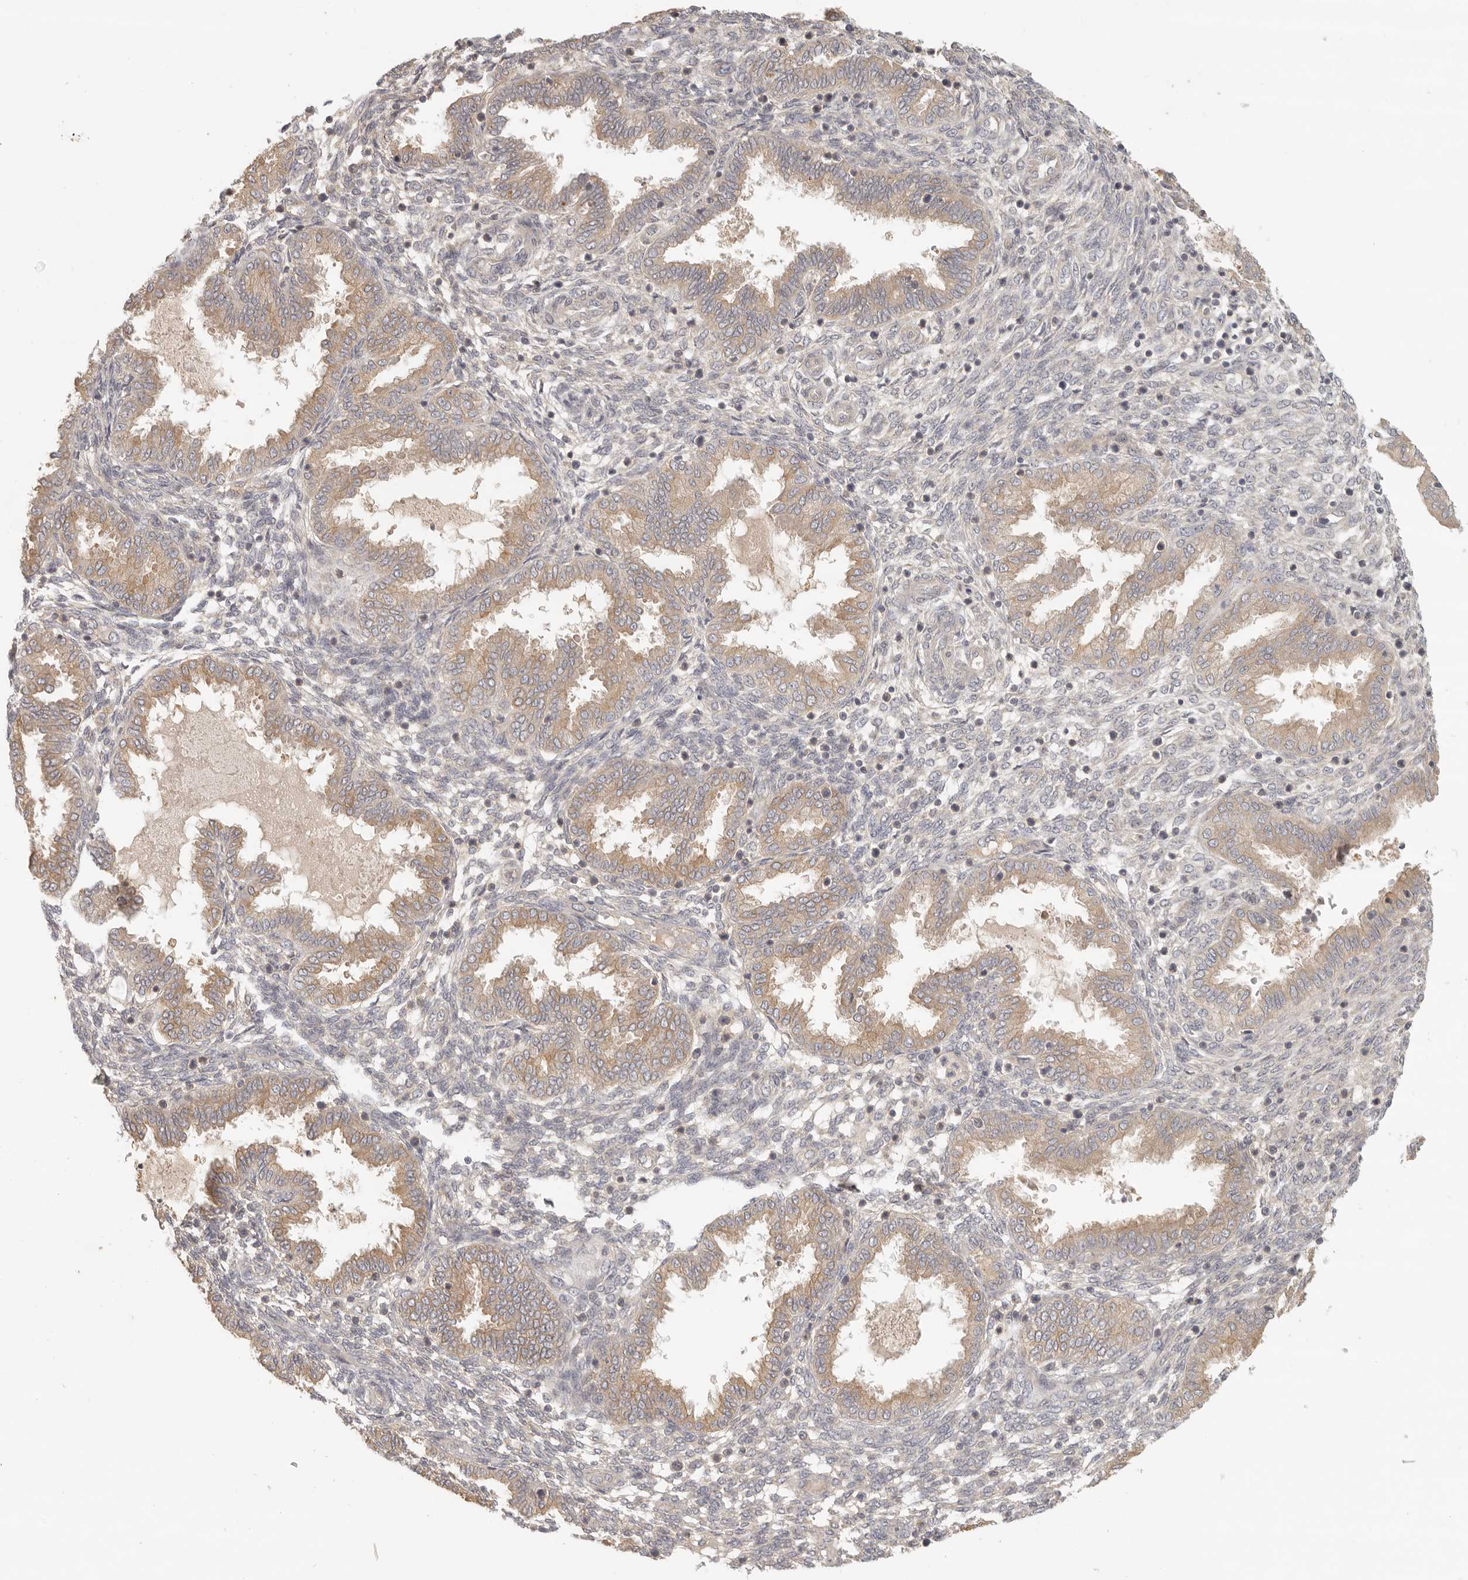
{"staining": {"intensity": "negative", "quantity": "none", "location": "none"}, "tissue": "endometrium", "cell_type": "Cells in endometrial stroma", "image_type": "normal", "snomed": [{"axis": "morphology", "description": "Normal tissue, NOS"}, {"axis": "topography", "description": "Endometrium"}], "caption": "Immunohistochemistry (IHC) image of normal endometrium: endometrium stained with DAB shows no significant protein staining in cells in endometrial stroma. (Stains: DAB (3,3'-diaminobenzidine) IHC with hematoxylin counter stain, Microscopy: brightfield microscopy at high magnification).", "gene": "AHDC1", "patient": {"sex": "female", "age": 33}}